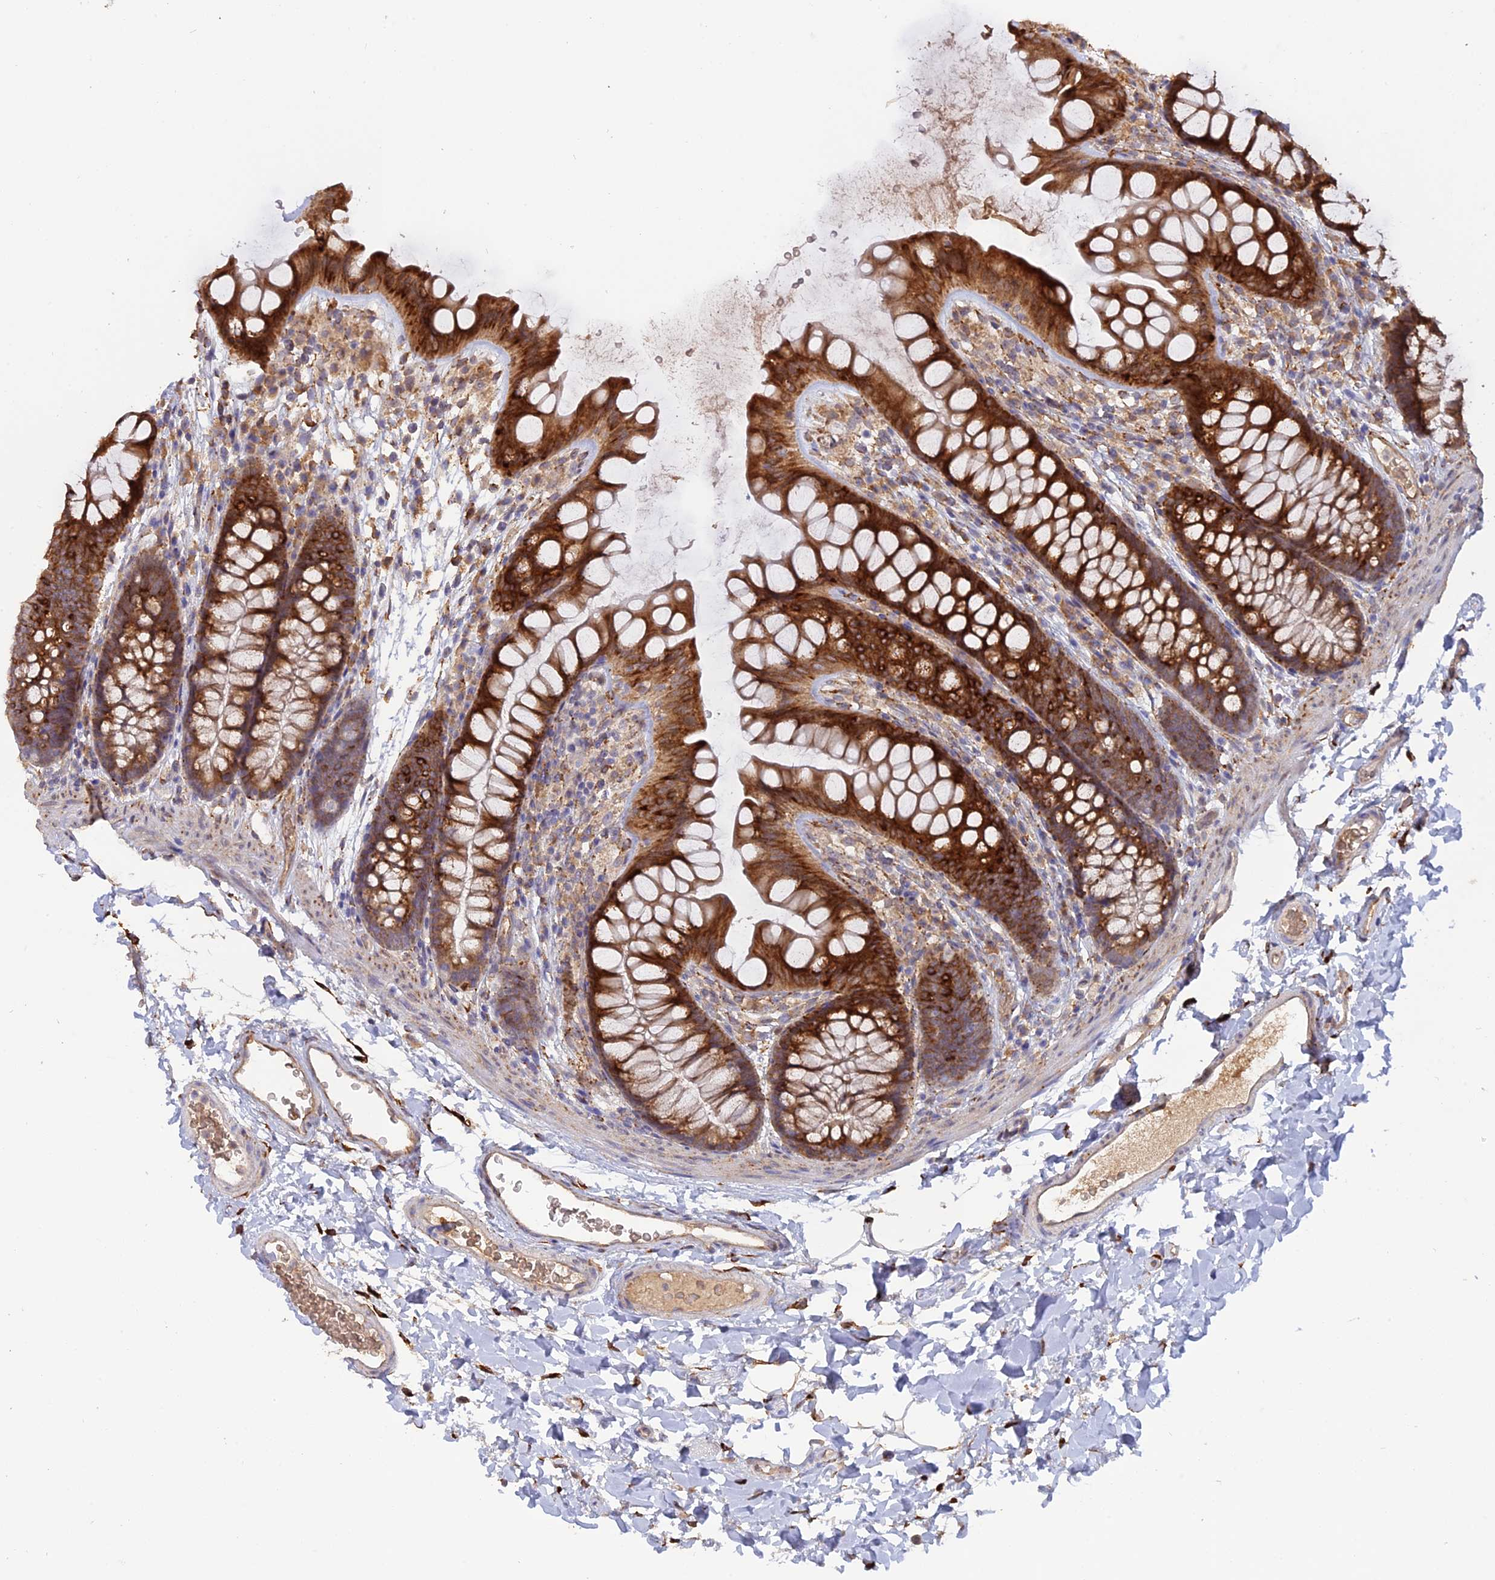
{"staining": {"intensity": "moderate", "quantity": ">75%", "location": "cytoplasmic/membranous"}, "tissue": "colon", "cell_type": "Endothelial cells", "image_type": "normal", "snomed": [{"axis": "morphology", "description": "Normal tissue, NOS"}, {"axis": "topography", "description": "Colon"}], "caption": "A medium amount of moderate cytoplasmic/membranous staining is identified in about >75% of endothelial cells in unremarkable colon.", "gene": "PPIC", "patient": {"sex": "female", "age": 62}}